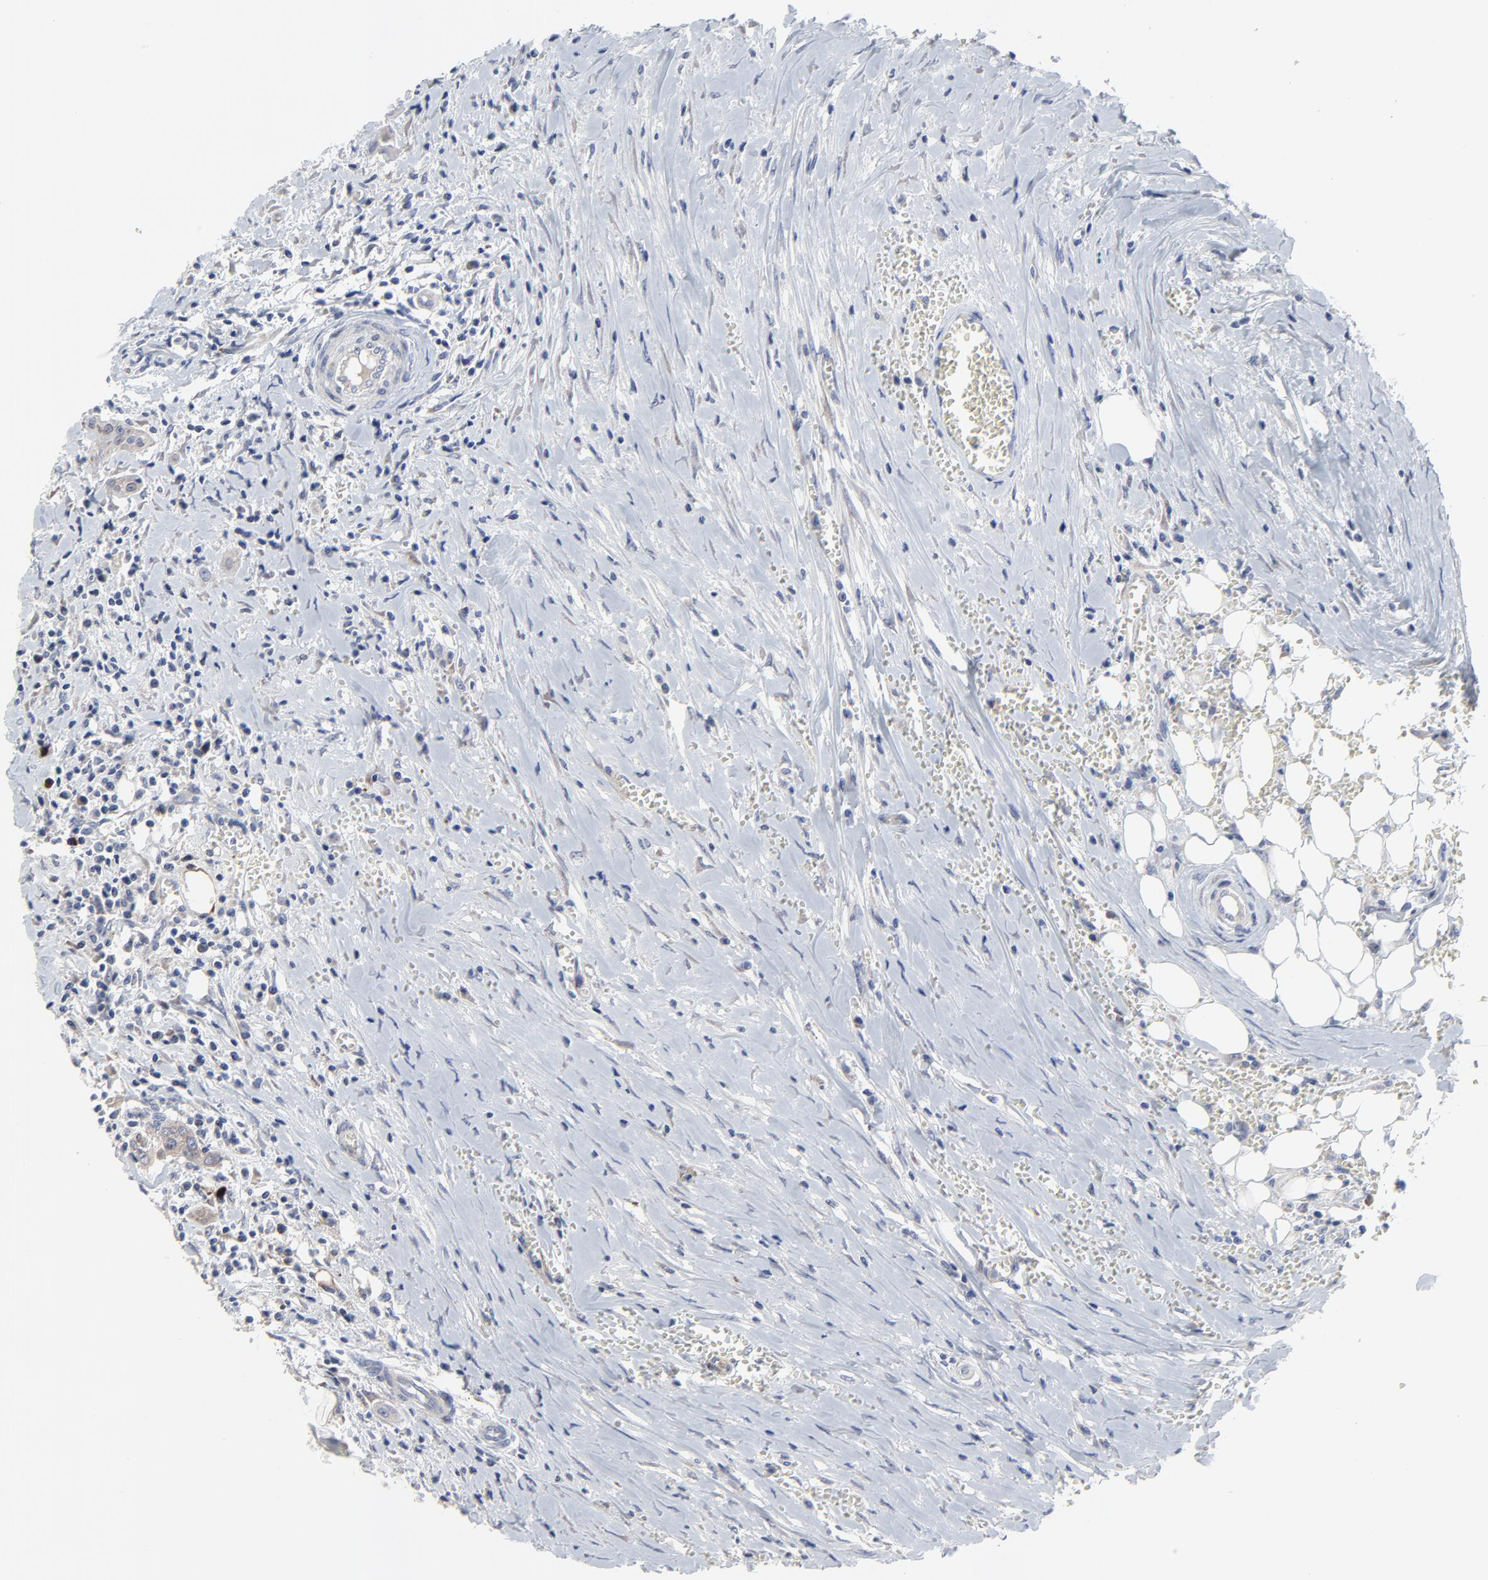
{"staining": {"intensity": "negative", "quantity": "none", "location": "none"}, "tissue": "head and neck cancer", "cell_type": "Tumor cells", "image_type": "cancer", "snomed": [{"axis": "morphology", "description": "Squamous cell carcinoma, NOS"}, {"axis": "morphology", "description": "Squamous cell carcinoma, metastatic, NOS"}, {"axis": "topography", "description": "Lymph node"}, {"axis": "topography", "description": "Salivary gland"}, {"axis": "topography", "description": "Head-Neck"}], "caption": "This histopathology image is of head and neck metastatic squamous cell carcinoma stained with immunohistochemistry (IHC) to label a protein in brown with the nuclei are counter-stained blue. There is no expression in tumor cells.", "gene": "NLGN3", "patient": {"sex": "female", "age": 74}}